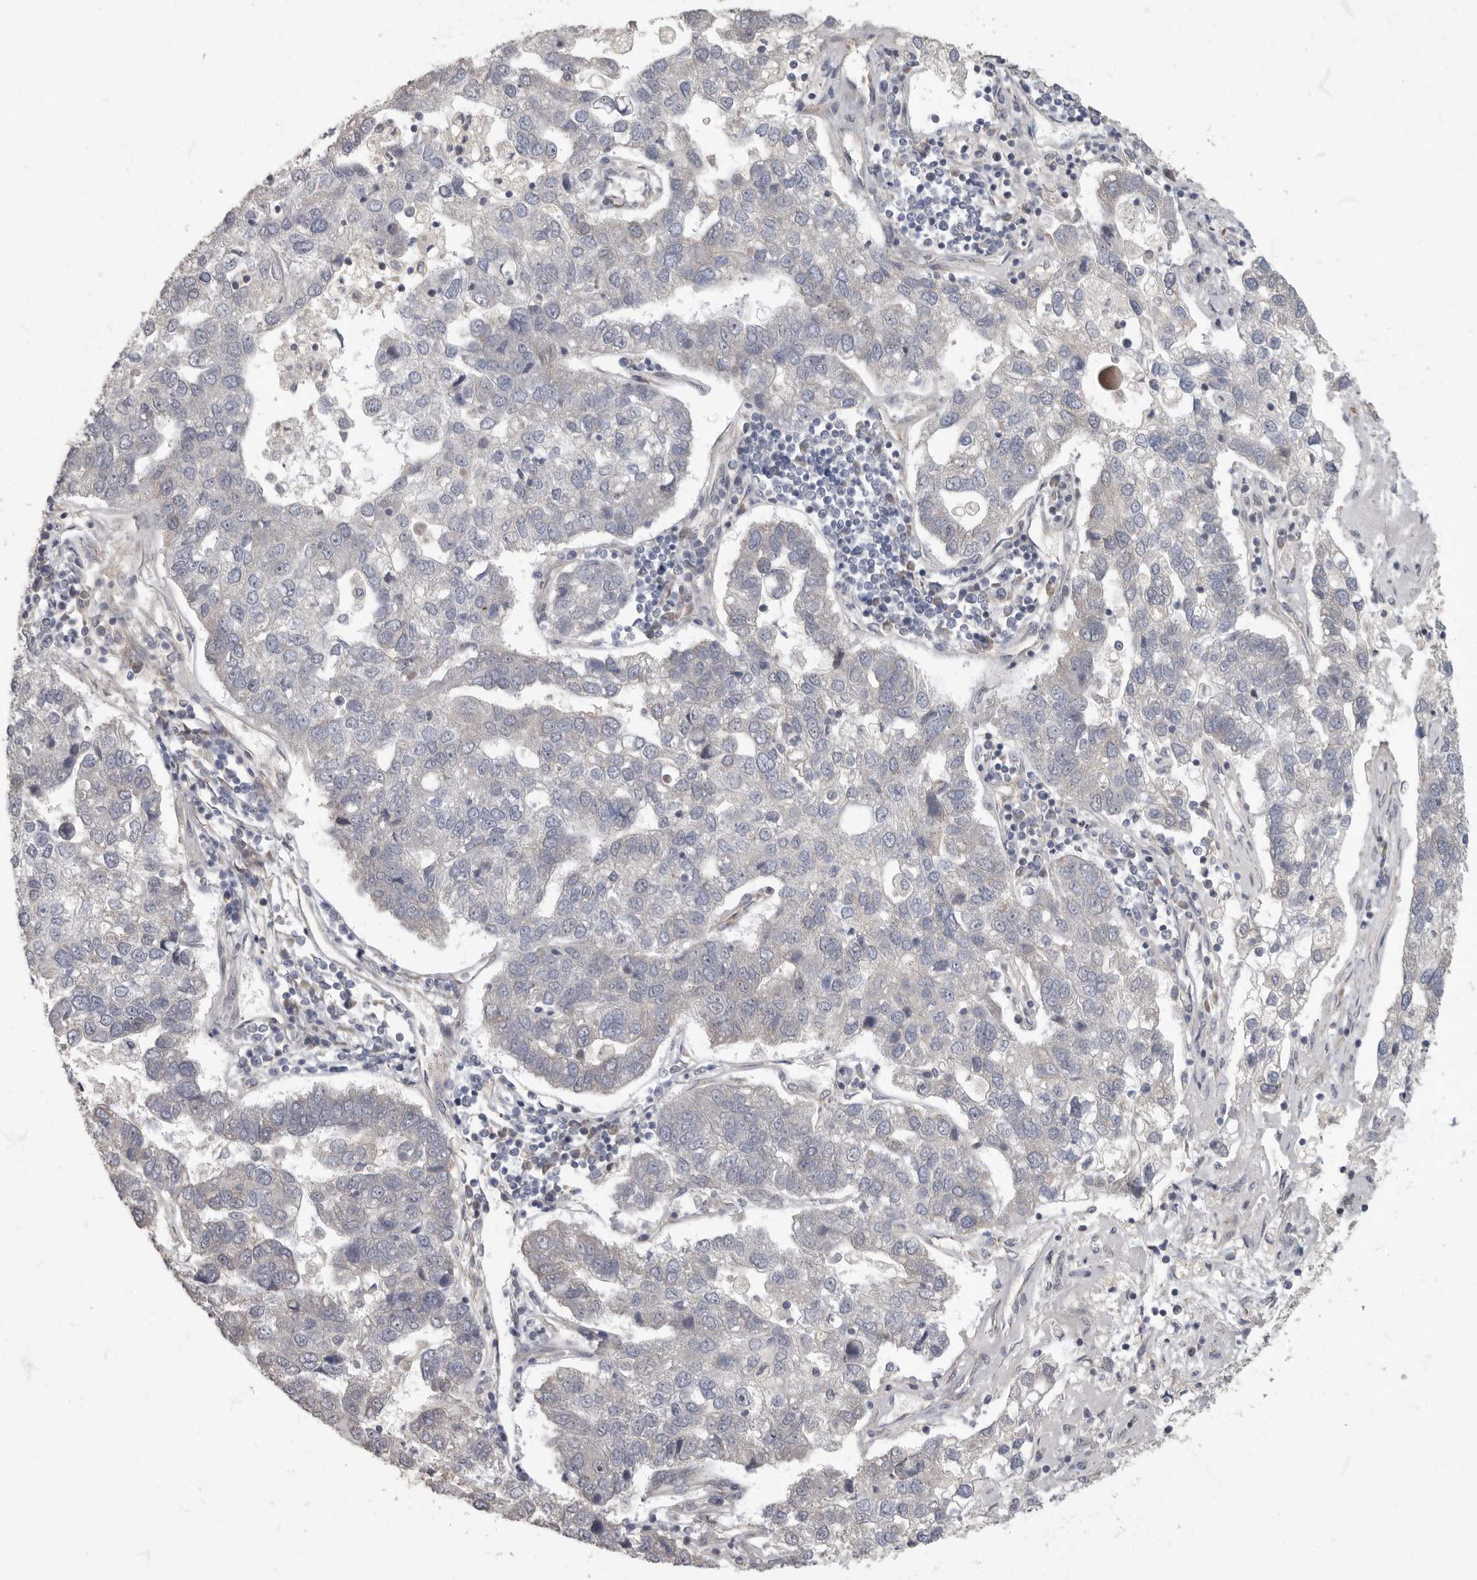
{"staining": {"intensity": "negative", "quantity": "none", "location": "none"}, "tissue": "pancreatic cancer", "cell_type": "Tumor cells", "image_type": "cancer", "snomed": [{"axis": "morphology", "description": "Adenocarcinoma, NOS"}, {"axis": "topography", "description": "Pancreas"}], "caption": "Tumor cells show no significant staining in pancreatic cancer.", "gene": "PDK1", "patient": {"sex": "female", "age": 61}}